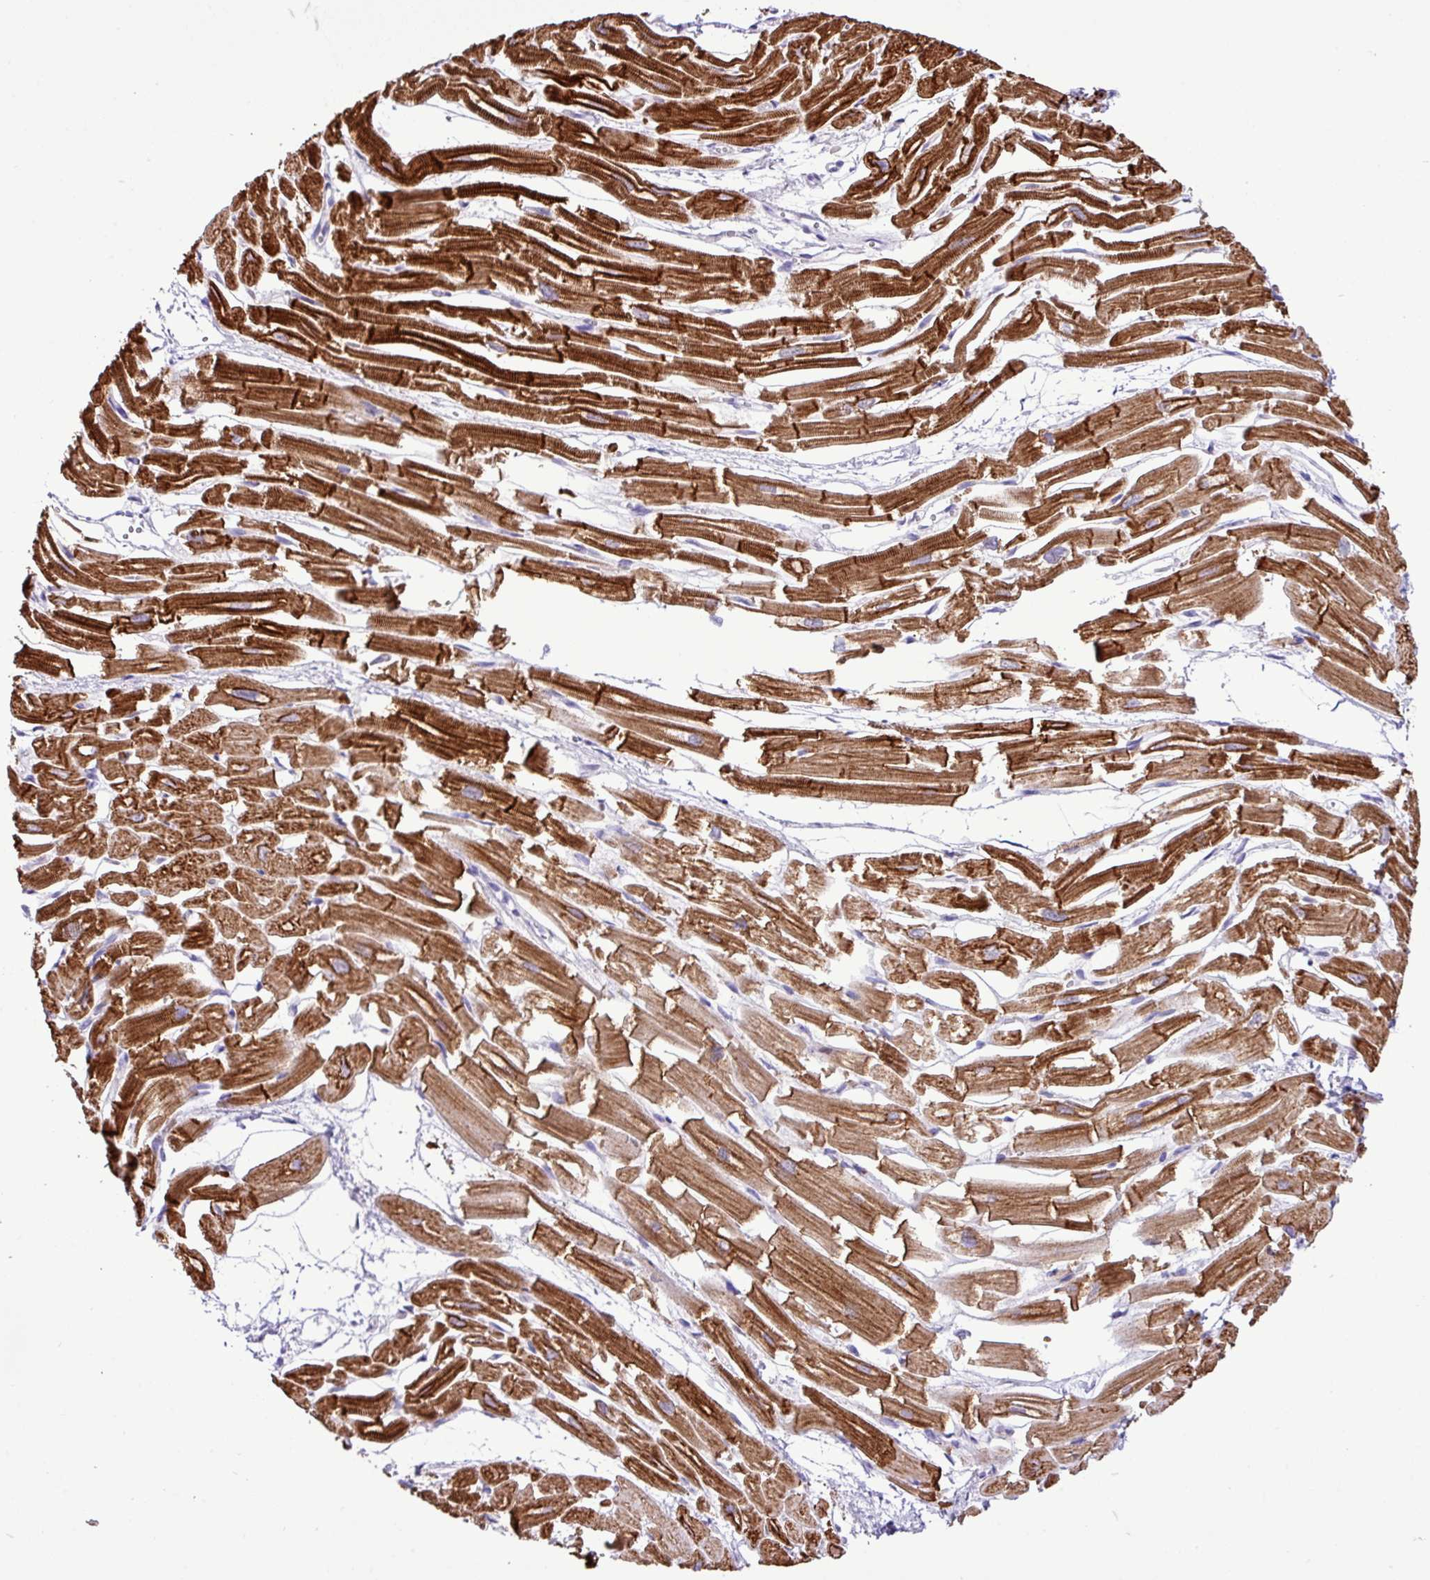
{"staining": {"intensity": "strong", "quantity": ">75%", "location": "cytoplasmic/membranous"}, "tissue": "heart muscle", "cell_type": "Cardiomyocytes", "image_type": "normal", "snomed": [{"axis": "morphology", "description": "Normal tissue, NOS"}, {"axis": "topography", "description": "Heart"}], "caption": "Strong cytoplasmic/membranous expression is present in about >75% of cardiomyocytes in unremarkable heart muscle.", "gene": "ZSCAN5A", "patient": {"sex": "male", "age": 54}}